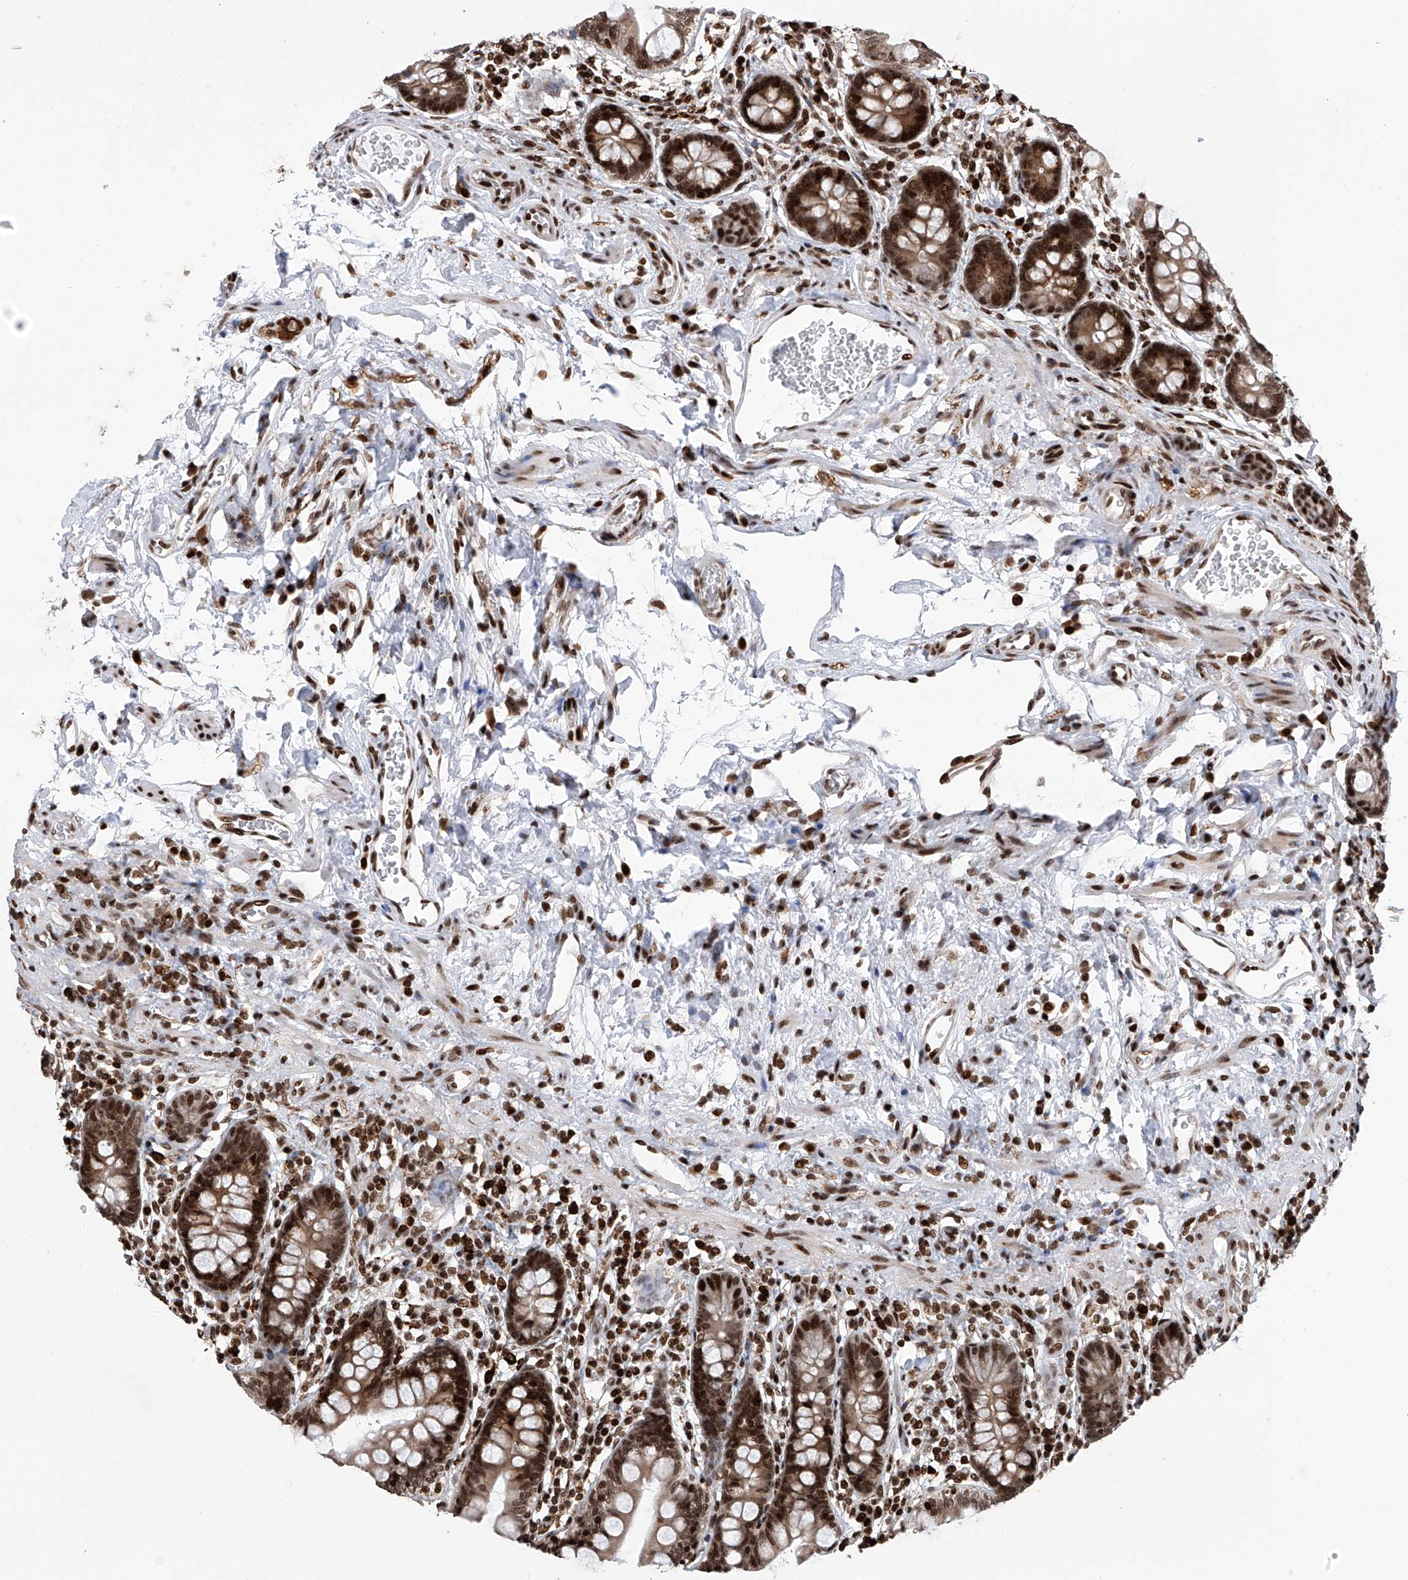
{"staining": {"intensity": "strong", "quantity": ">75%", "location": "cytoplasmic/membranous,nuclear"}, "tissue": "small intestine", "cell_type": "Glandular cells", "image_type": "normal", "snomed": [{"axis": "morphology", "description": "Normal tissue, NOS"}, {"axis": "topography", "description": "Small intestine"}], "caption": "Brown immunohistochemical staining in benign human small intestine shows strong cytoplasmic/membranous,nuclear staining in about >75% of glandular cells. The staining was performed using DAB (3,3'-diaminobenzidine), with brown indicating positive protein expression. Nuclei are stained blue with hematoxylin.", "gene": "PAK1IP1", "patient": {"sex": "male", "age": 52}}